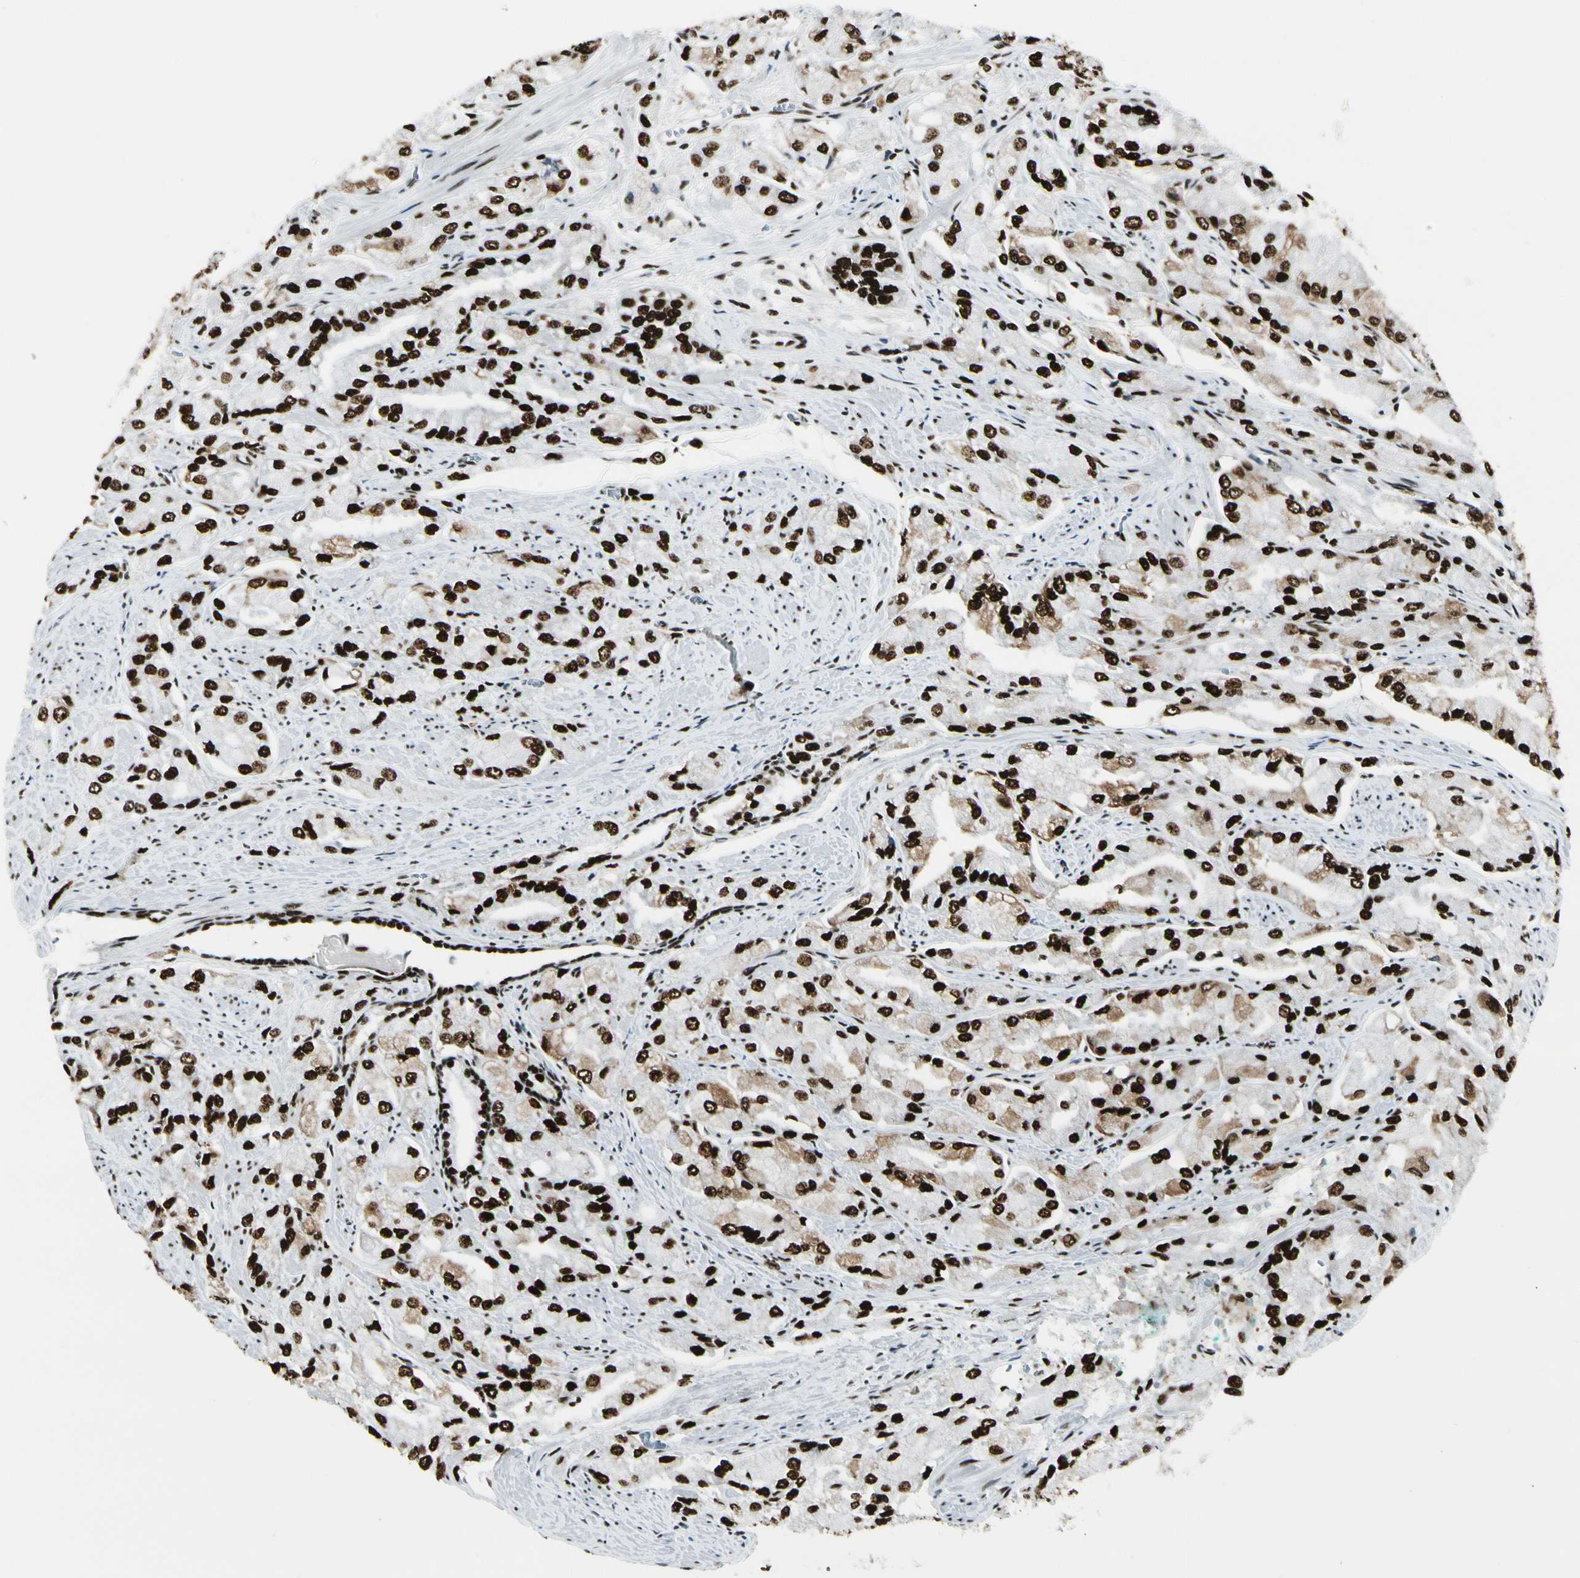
{"staining": {"intensity": "strong", "quantity": ">75%", "location": "nuclear"}, "tissue": "prostate cancer", "cell_type": "Tumor cells", "image_type": "cancer", "snomed": [{"axis": "morphology", "description": "Adenocarcinoma, High grade"}, {"axis": "topography", "description": "Prostate"}], "caption": "Prostate high-grade adenocarcinoma stained for a protein displays strong nuclear positivity in tumor cells.", "gene": "CCAR1", "patient": {"sex": "male", "age": 58}}